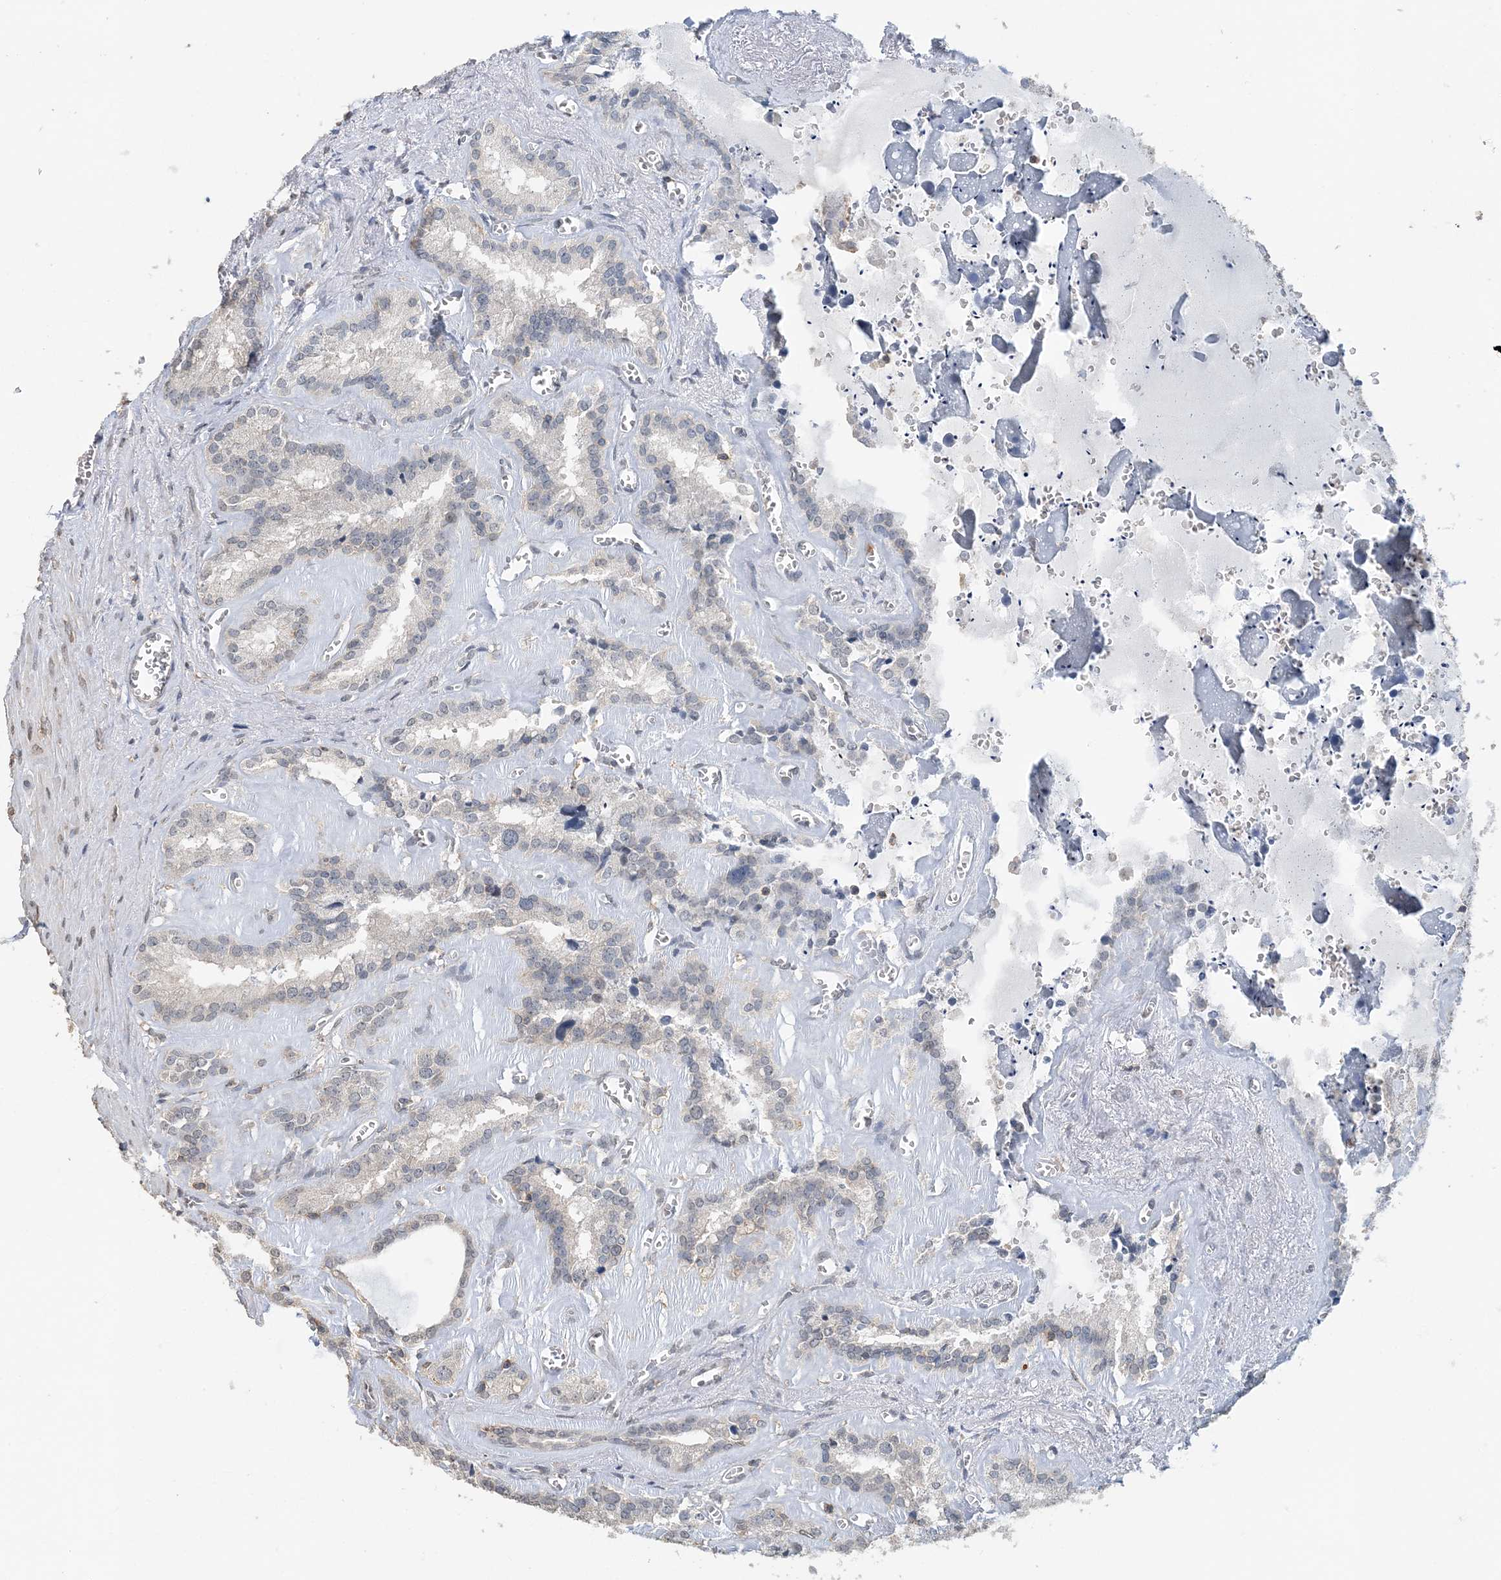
{"staining": {"intensity": "moderate", "quantity": "<25%", "location": "cytoplasmic/membranous"}, "tissue": "seminal vesicle", "cell_type": "Glandular cells", "image_type": "normal", "snomed": [{"axis": "morphology", "description": "Normal tissue, NOS"}, {"axis": "topography", "description": "Prostate"}, {"axis": "topography", "description": "Seminal veicle"}], "caption": "IHC micrograph of normal seminal vesicle: human seminal vesicle stained using immunohistochemistry demonstrates low levels of moderate protein expression localized specifically in the cytoplasmic/membranous of glandular cells, appearing as a cytoplasmic/membranous brown color.", "gene": "FAM110A", "patient": {"sex": "male", "age": 59}}